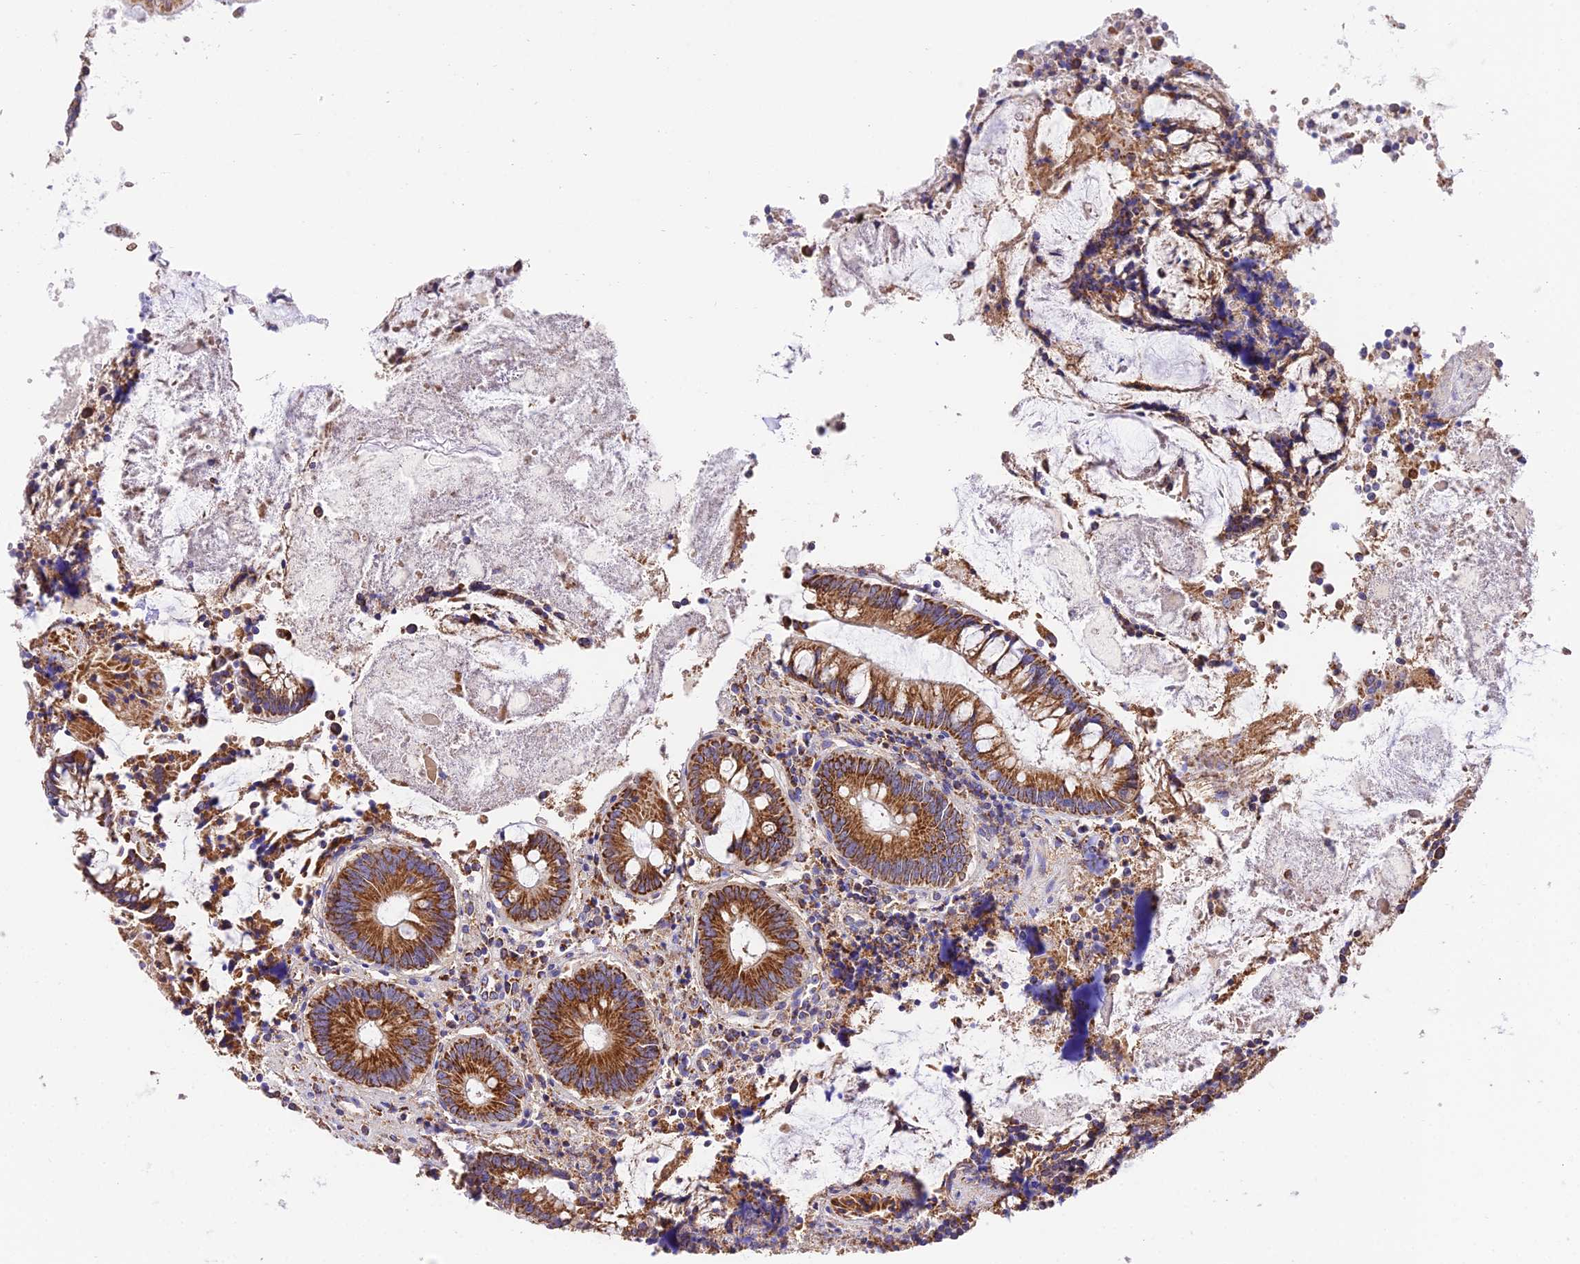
{"staining": {"intensity": "strong", "quantity": ">75%", "location": "cytoplasmic/membranous"}, "tissue": "appendix", "cell_type": "Glandular cells", "image_type": "normal", "snomed": [{"axis": "morphology", "description": "Normal tissue, NOS"}, {"axis": "topography", "description": "Appendix"}], "caption": "High-magnification brightfield microscopy of unremarkable appendix stained with DAB (3,3'-diaminobenzidine) (brown) and counterstained with hematoxylin (blue). glandular cells exhibit strong cytoplasmic/membranous expression is seen in approximately>75% of cells. The protein is stained brown, and the nuclei are stained in blue (DAB (3,3'-diaminobenzidine) IHC with brightfield microscopy, high magnification).", "gene": "OCIAD1", "patient": {"sex": "female", "age": 54}}